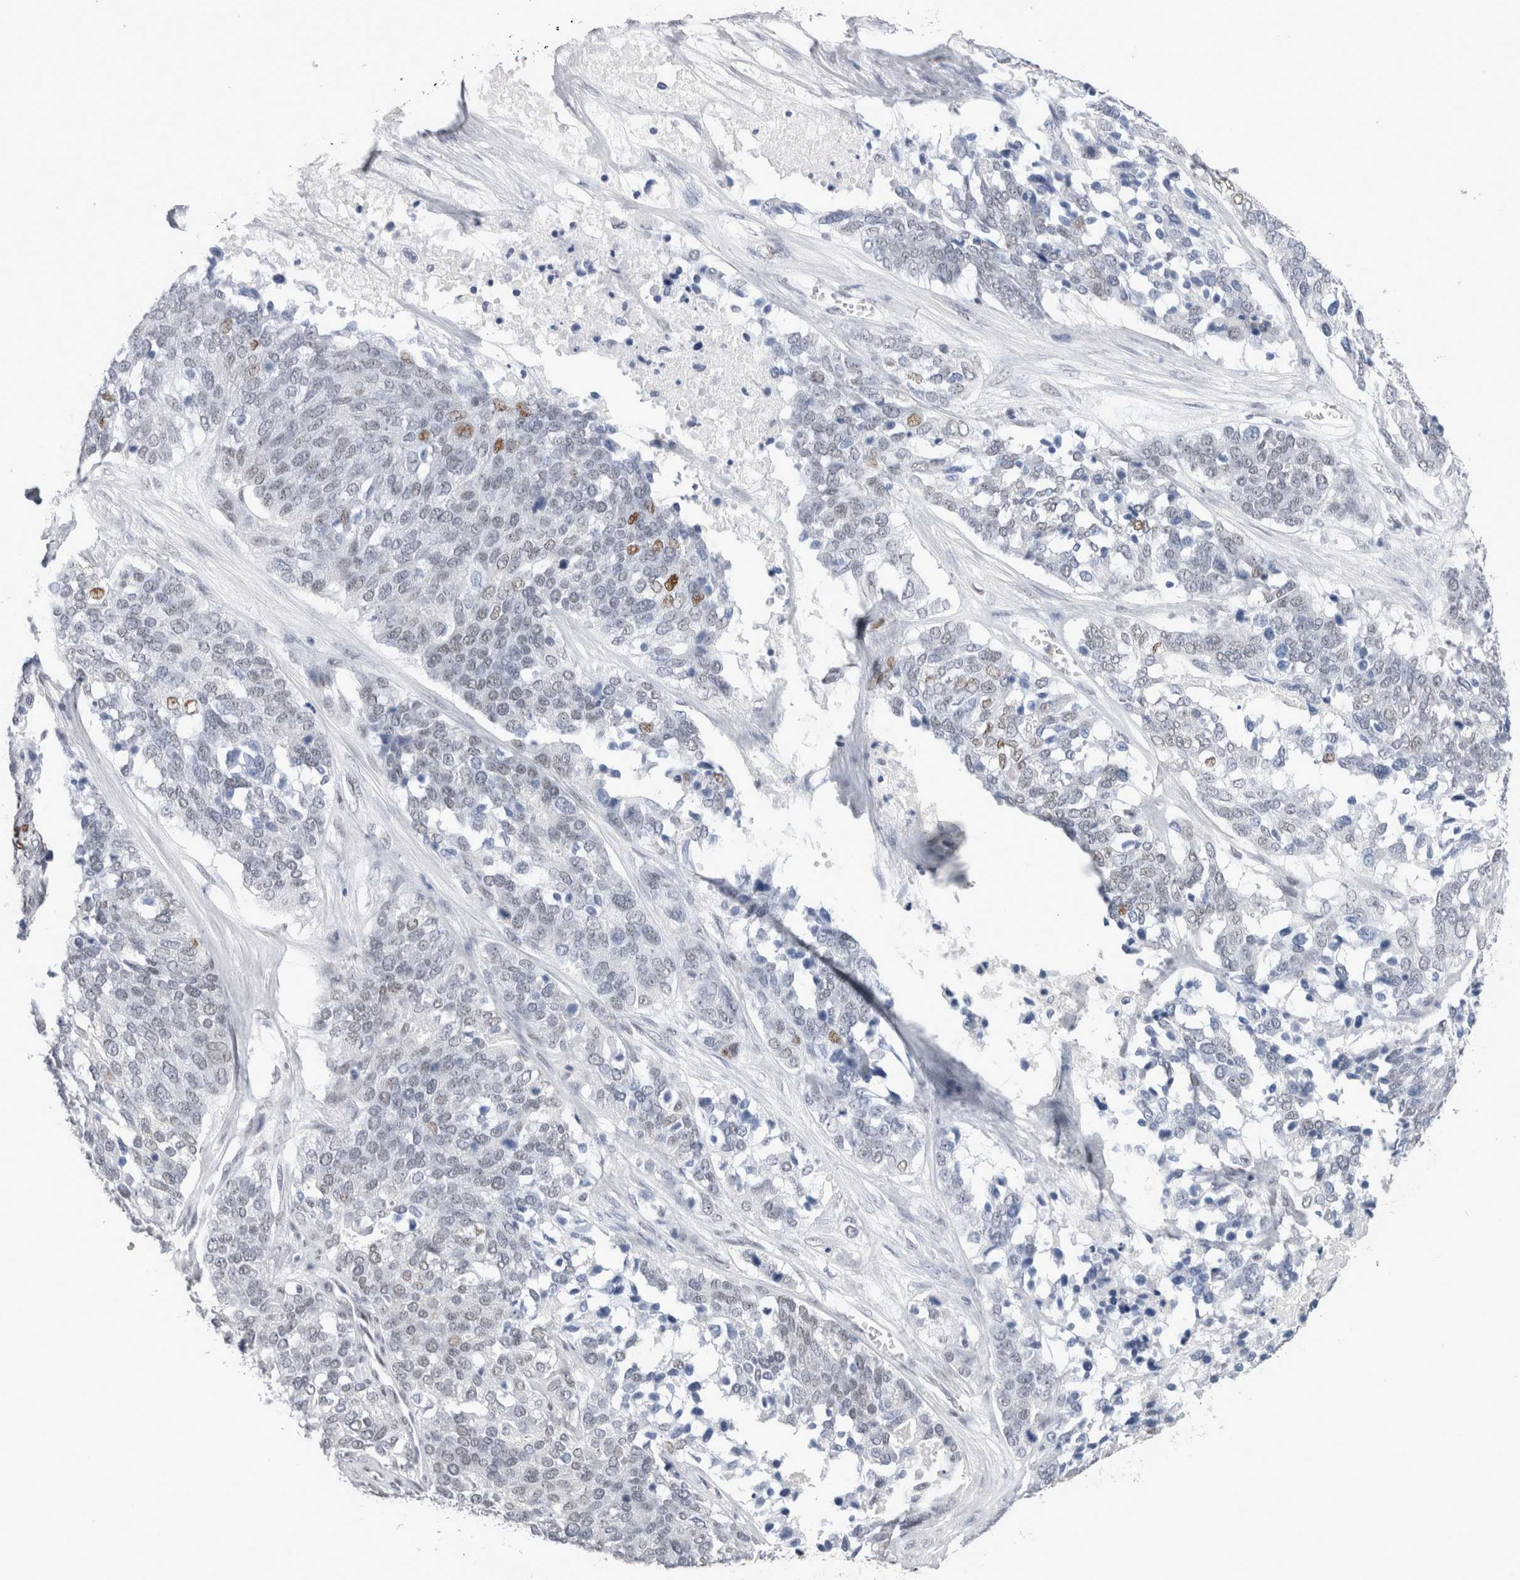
{"staining": {"intensity": "moderate", "quantity": "<25%", "location": "nuclear"}, "tissue": "ovarian cancer", "cell_type": "Tumor cells", "image_type": "cancer", "snomed": [{"axis": "morphology", "description": "Cystadenocarcinoma, serous, NOS"}, {"axis": "topography", "description": "Ovary"}], "caption": "Protein expression by immunohistochemistry (IHC) displays moderate nuclear positivity in about <25% of tumor cells in ovarian cancer.", "gene": "RBM6", "patient": {"sex": "female", "age": 44}}